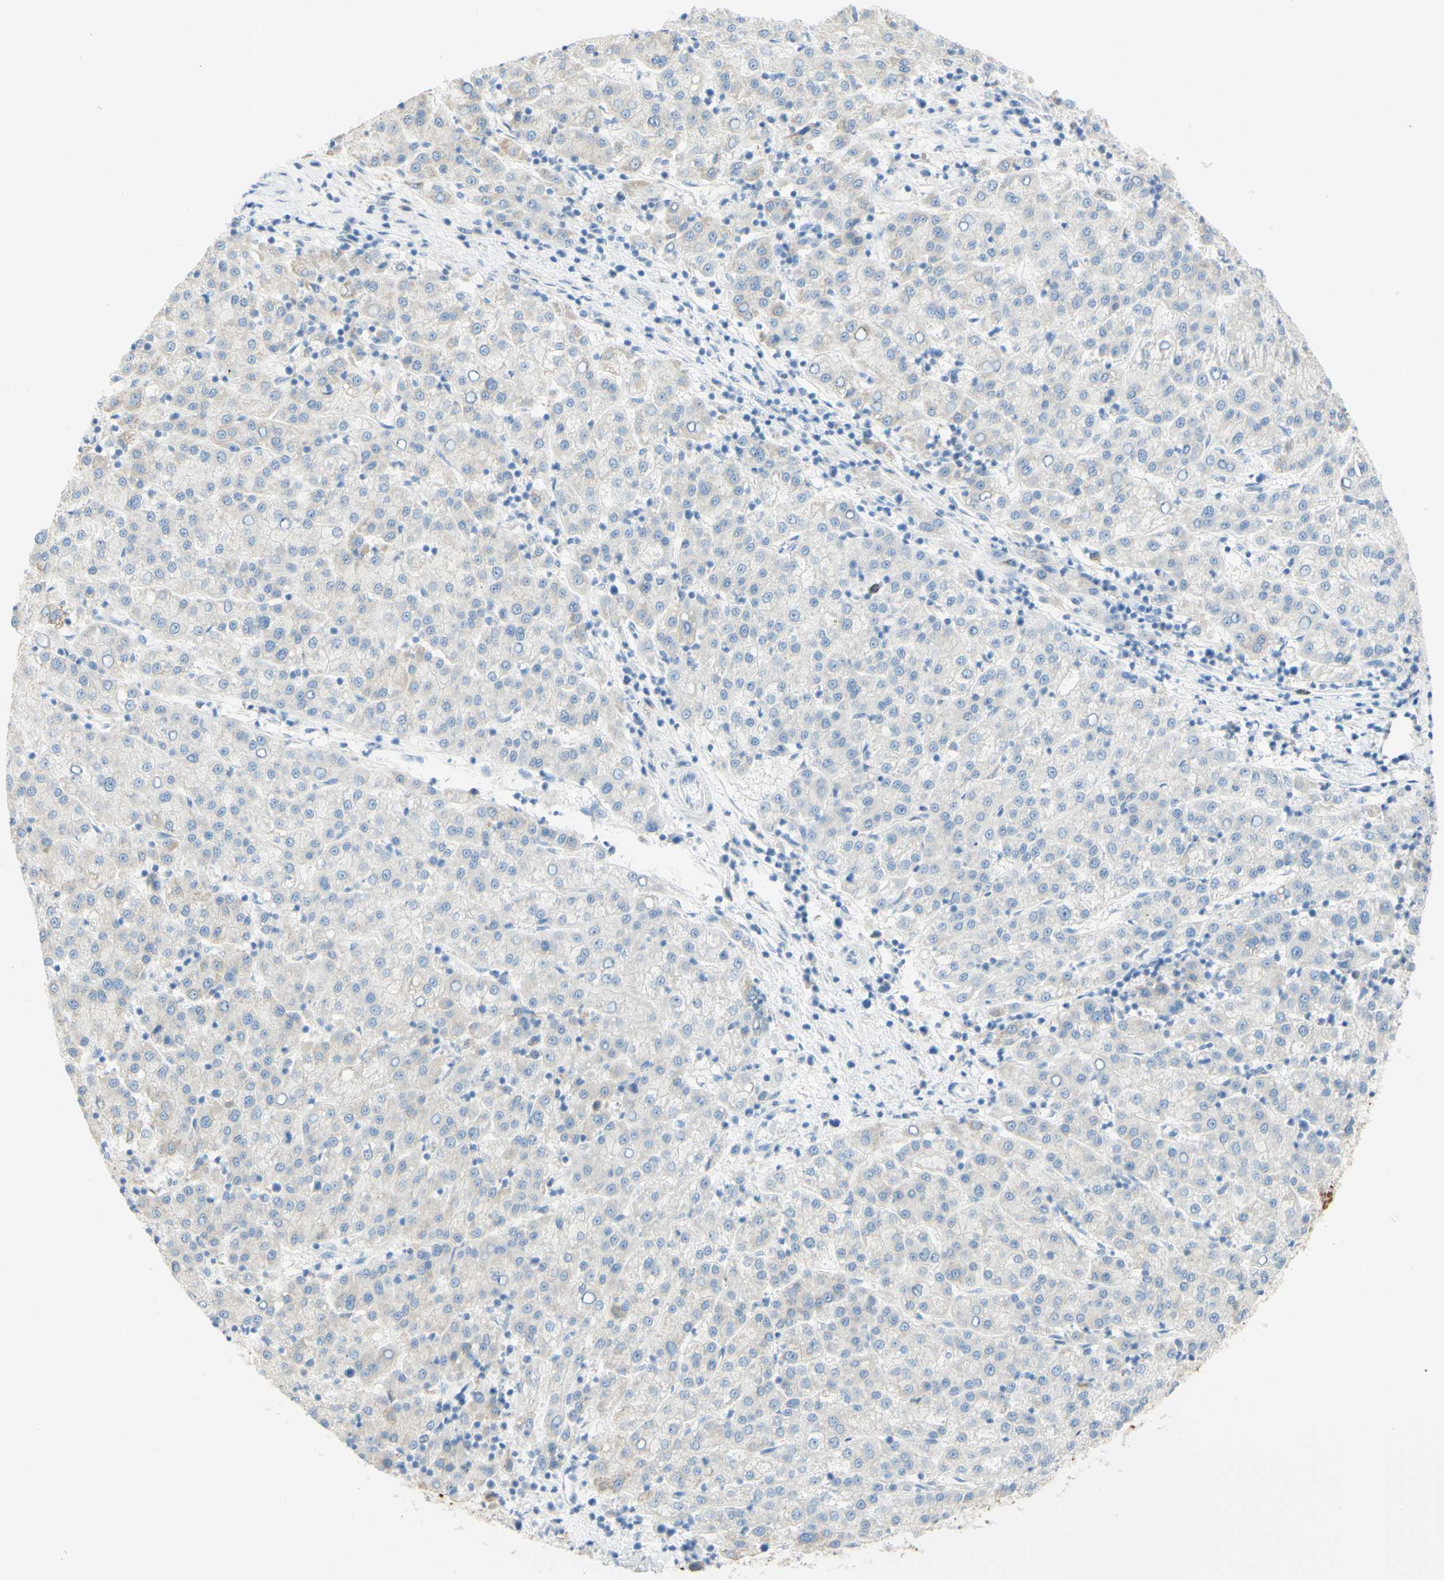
{"staining": {"intensity": "negative", "quantity": "none", "location": "none"}, "tissue": "liver cancer", "cell_type": "Tumor cells", "image_type": "cancer", "snomed": [{"axis": "morphology", "description": "Carcinoma, Hepatocellular, NOS"}, {"axis": "topography", "description": "Liver"}], "caption": "Tumor cells are negative for protein expression in human hepatocellular carcinoma (liver).", "gene": "TSPAN1", "patient": {"sex": "female", "age": 58}}